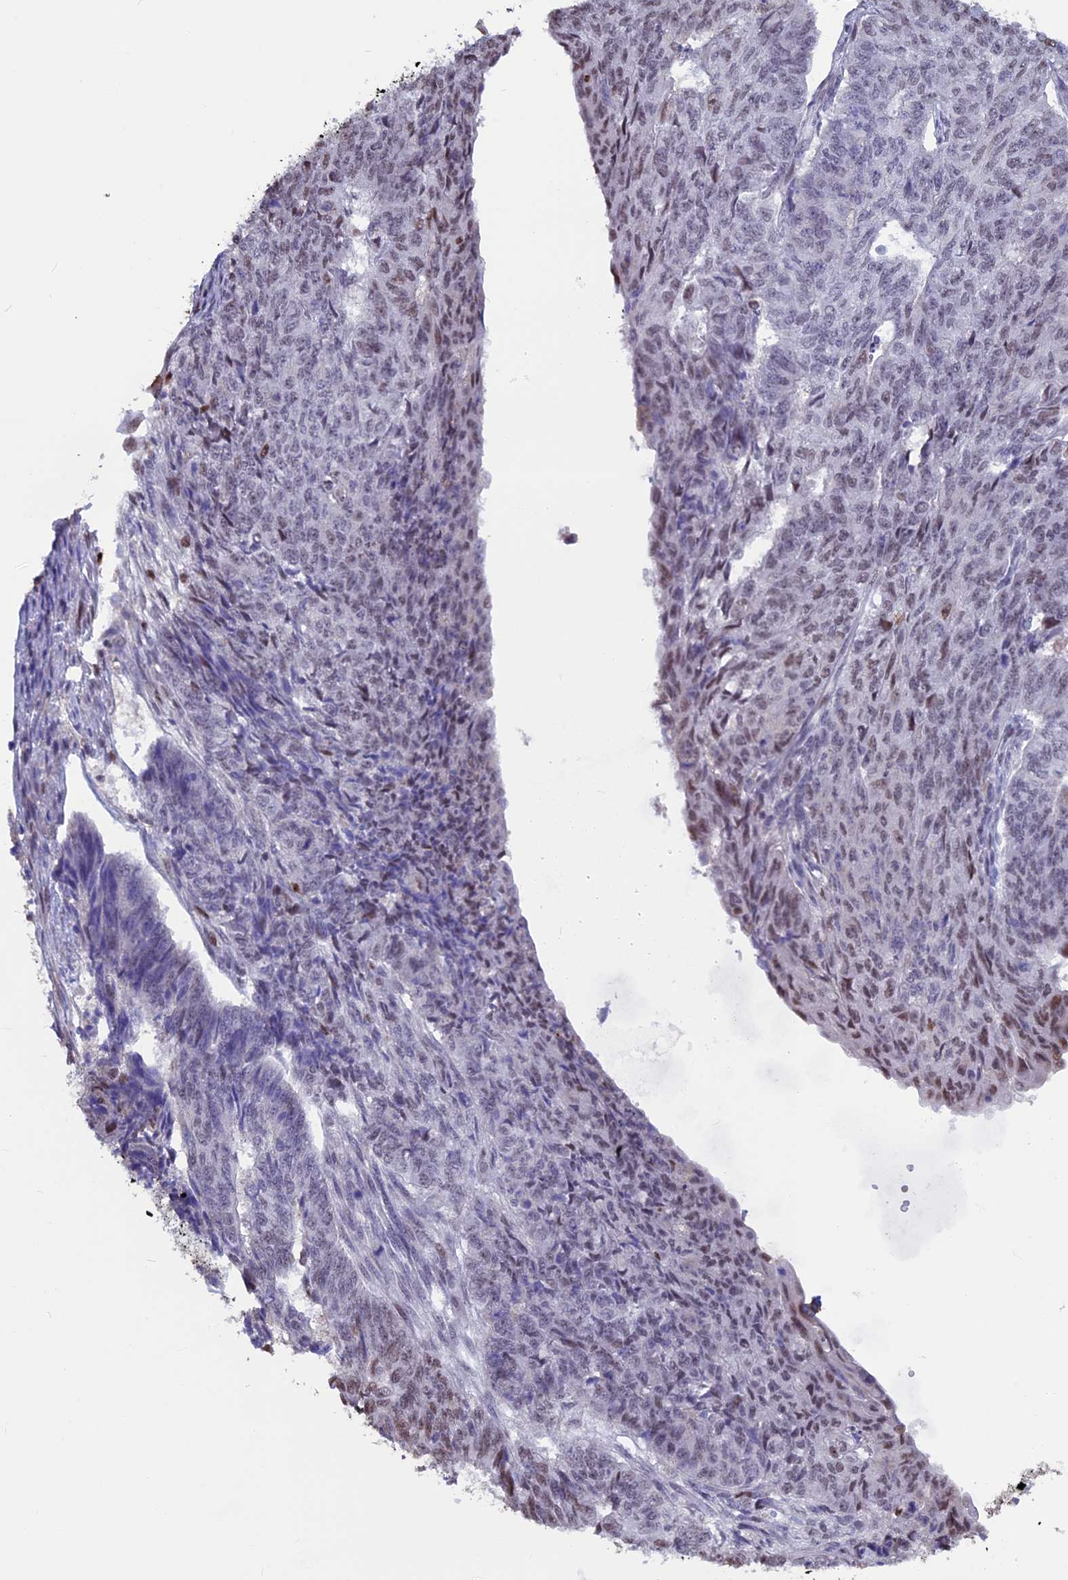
{"staining": {"intensity": "negative", "quantity": "none", "location": "none"}, "tissue": "endometrial cancer", "cell_type": "Tumor cells", "image_type": "cancer", "snomed": [{"axis": "morphology", "description": "Adenocarcinoma, NOS"}, {"axis": "topography", "description": "Endometrium"}], "caption": "The micrograph exhibits no staining of tumor cells in endometrial cancer (adenocarcinoma).", "gene": "ACSS1", "patient": {"sex": "female", "age": 32}}